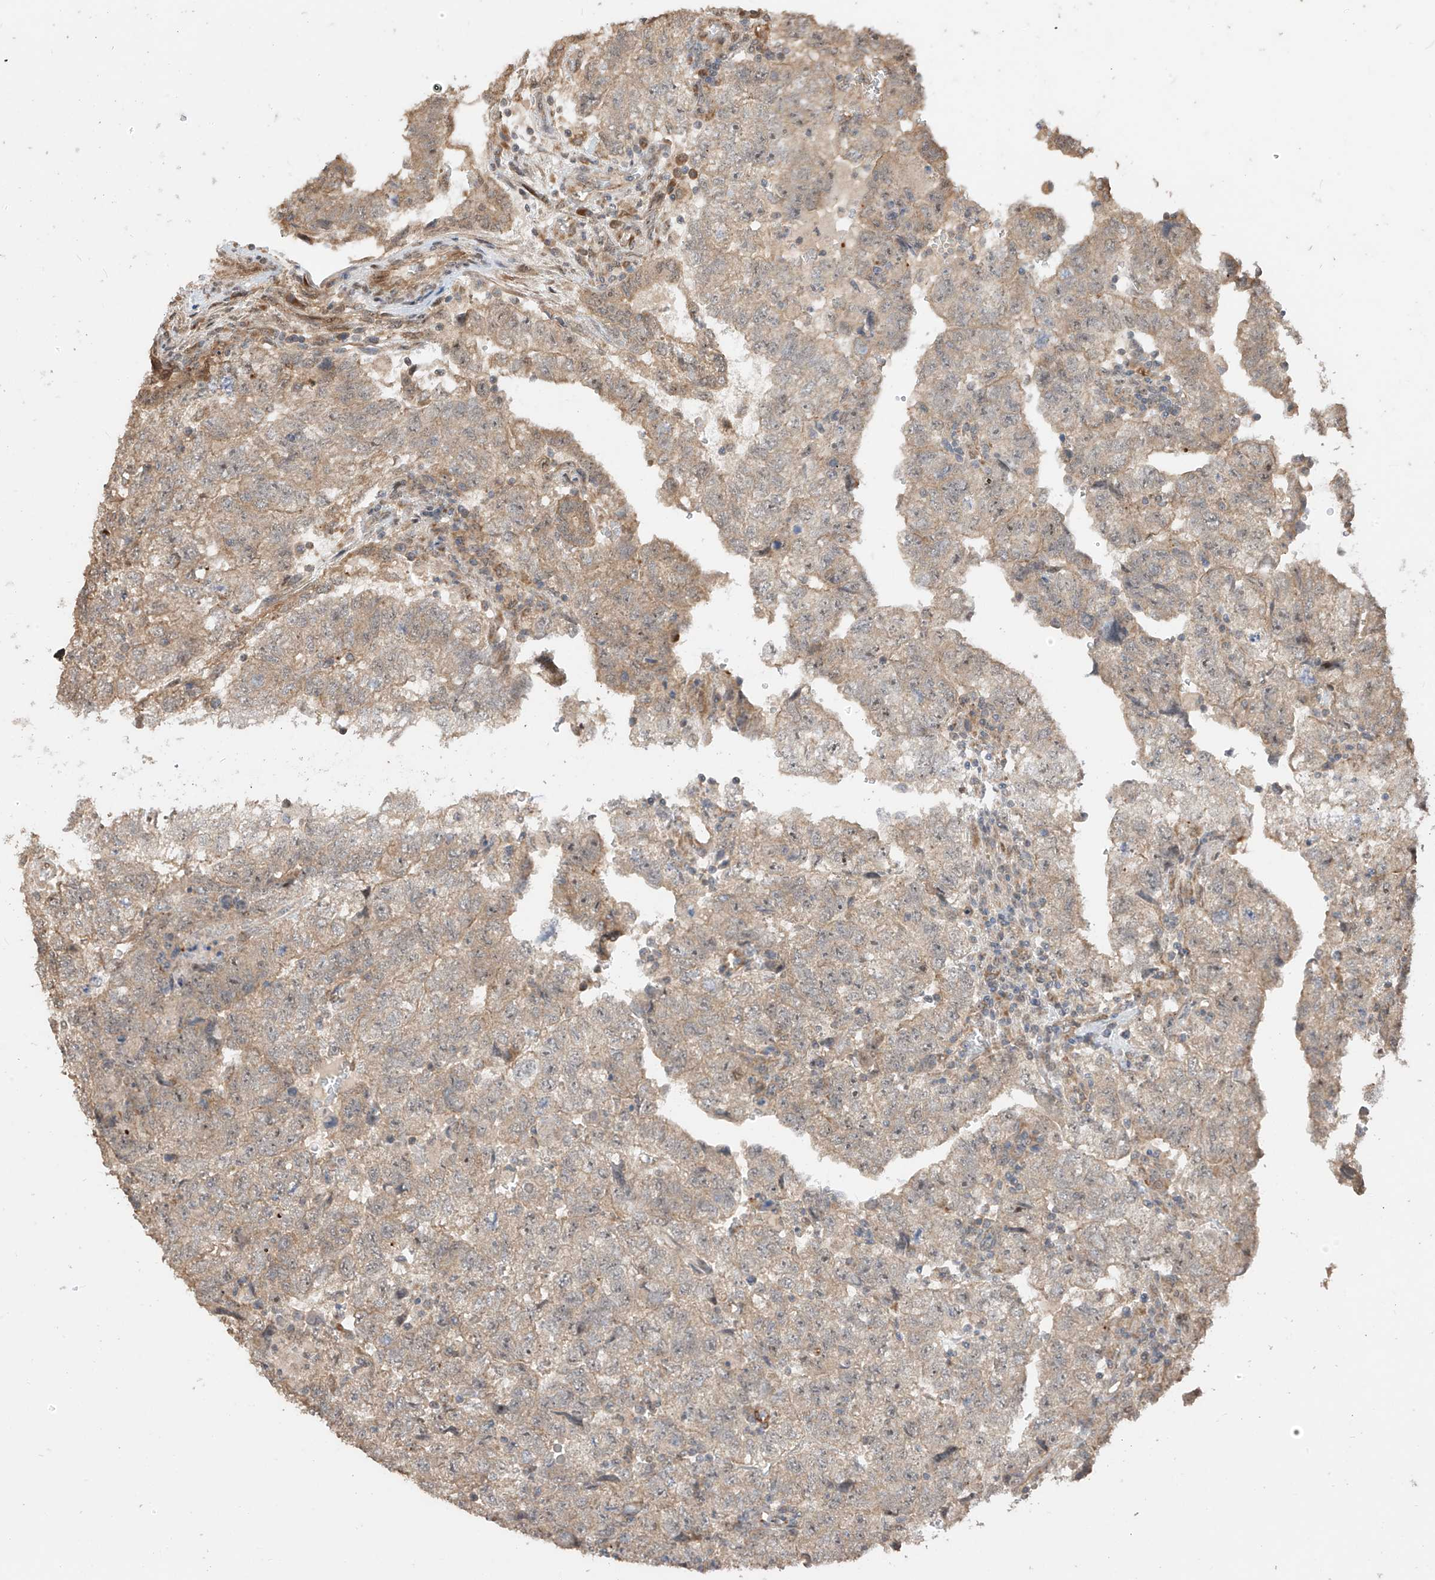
{"staining": {"intensity": "weak", "quantity": "25%-75%", "location": "cytoplasmic/membranous"}, "tissue": "testis cancer", "cell_type": "Tumor cells", "image_type": "cancer", "snomed": [{"axis": "morphology", "description": "Carcinoma, Embryonal, NOS"}, {"axis": "topography", "description": "Testis"}], "caption": "Embryonal carcinoma (testis) stained with DAB (3,3'-diaminobenzidine) IHC reveals low levels of weak cytoplasmic/membranous expression in about 25%-75% of tumor cells.", "gene": "LATS1", "patient": {"sex": "male", "age": 36}}